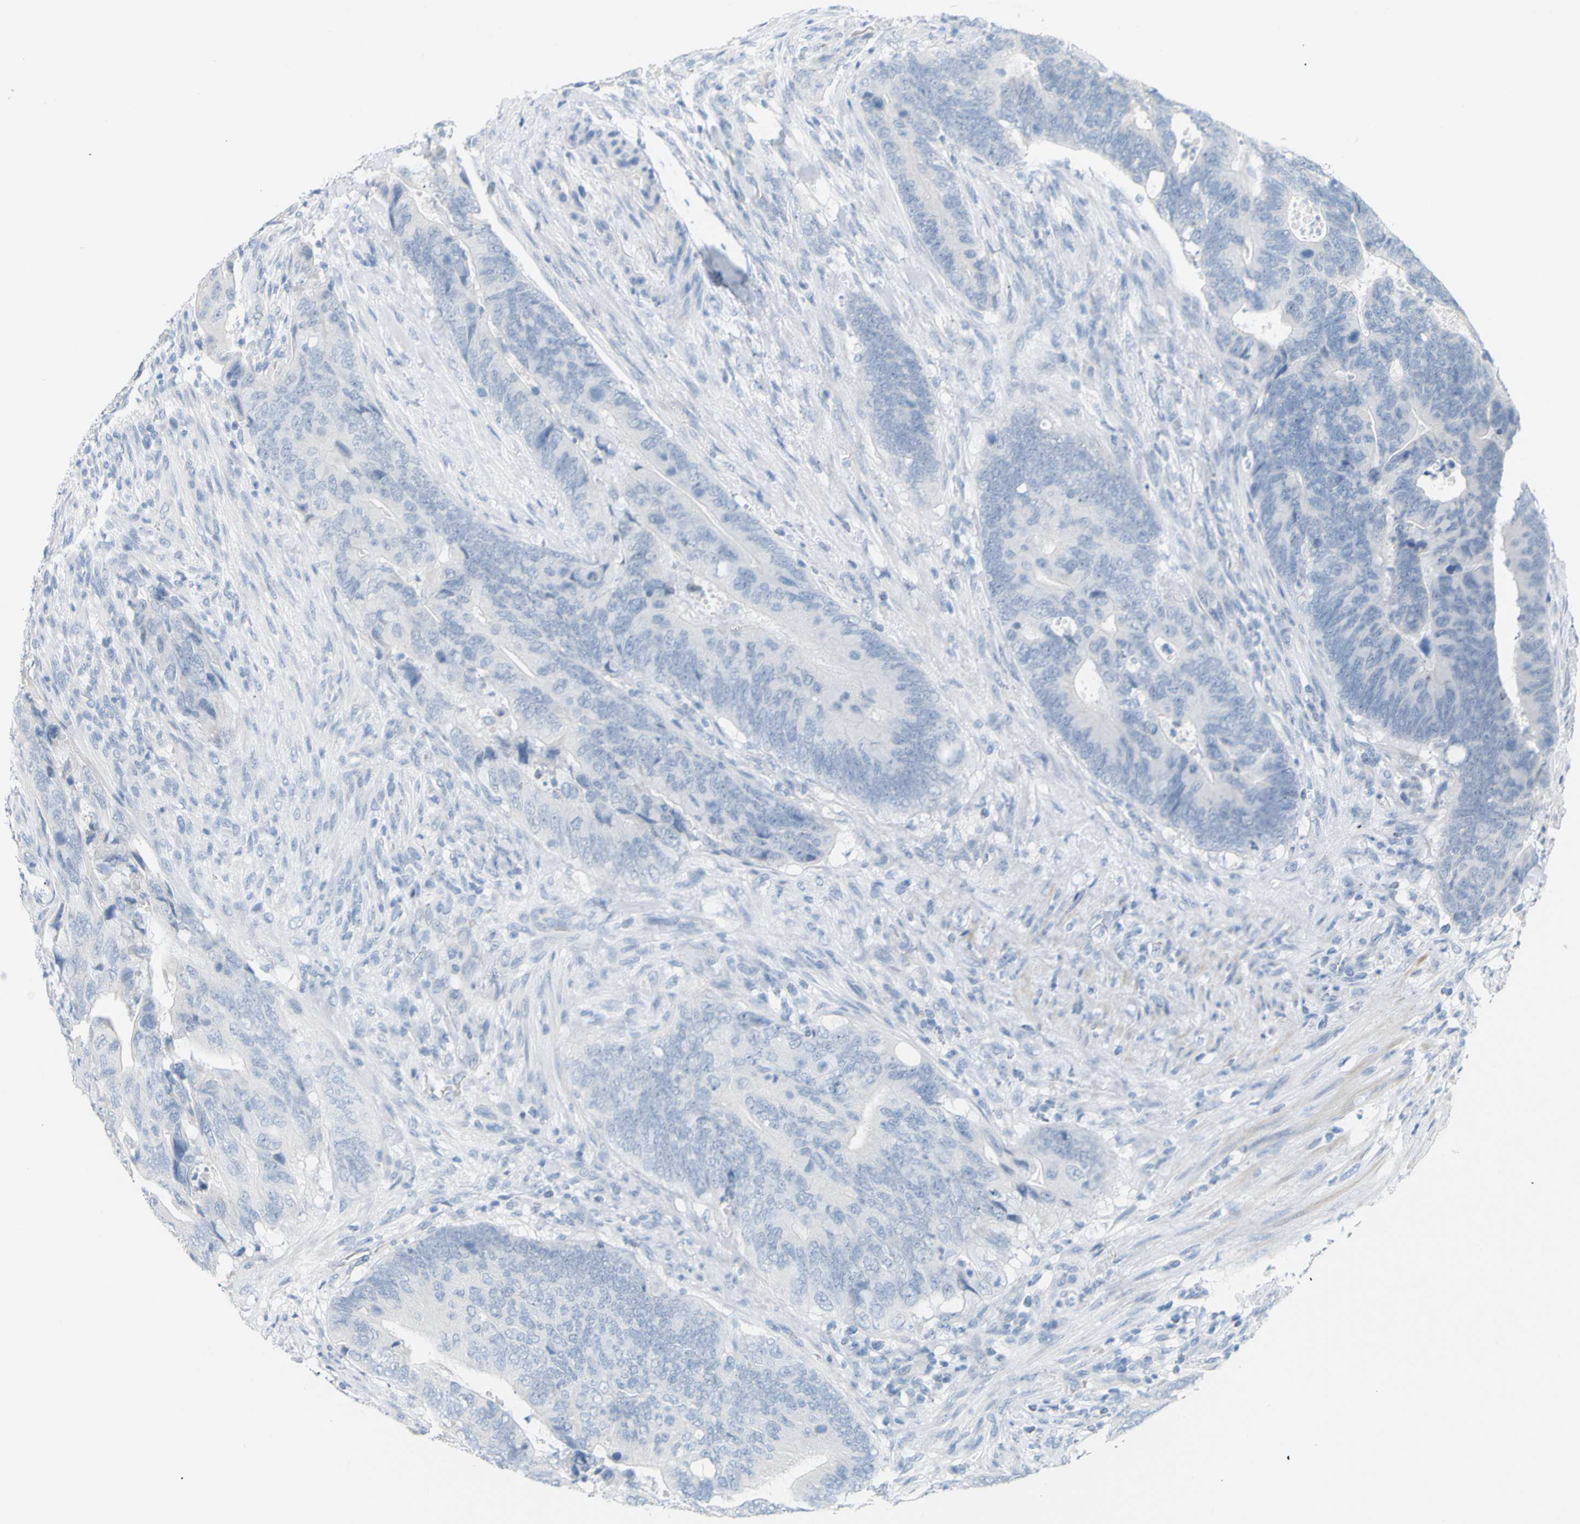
{"staining": {"intensity": "negative", "quantity": "none", "location": "none"}, "tissue": "colorectal cancer", "cell_type": "Tumor cells", "image_type": "cancer", "snomed": [{"axis": "morphology", "description": "Normal tissue, NOS"}, {"axis": "morphology", "description": "Adenocarcinoma, NOS"}, {"axis": "topography", "description": "Colon"}], "caption": "Tumor cells are negative for protein expression in human colorectal cancer (adenocarcinoma).", "gene": "OPN1SW", "patient": {"sex": "male", "age": 56}}